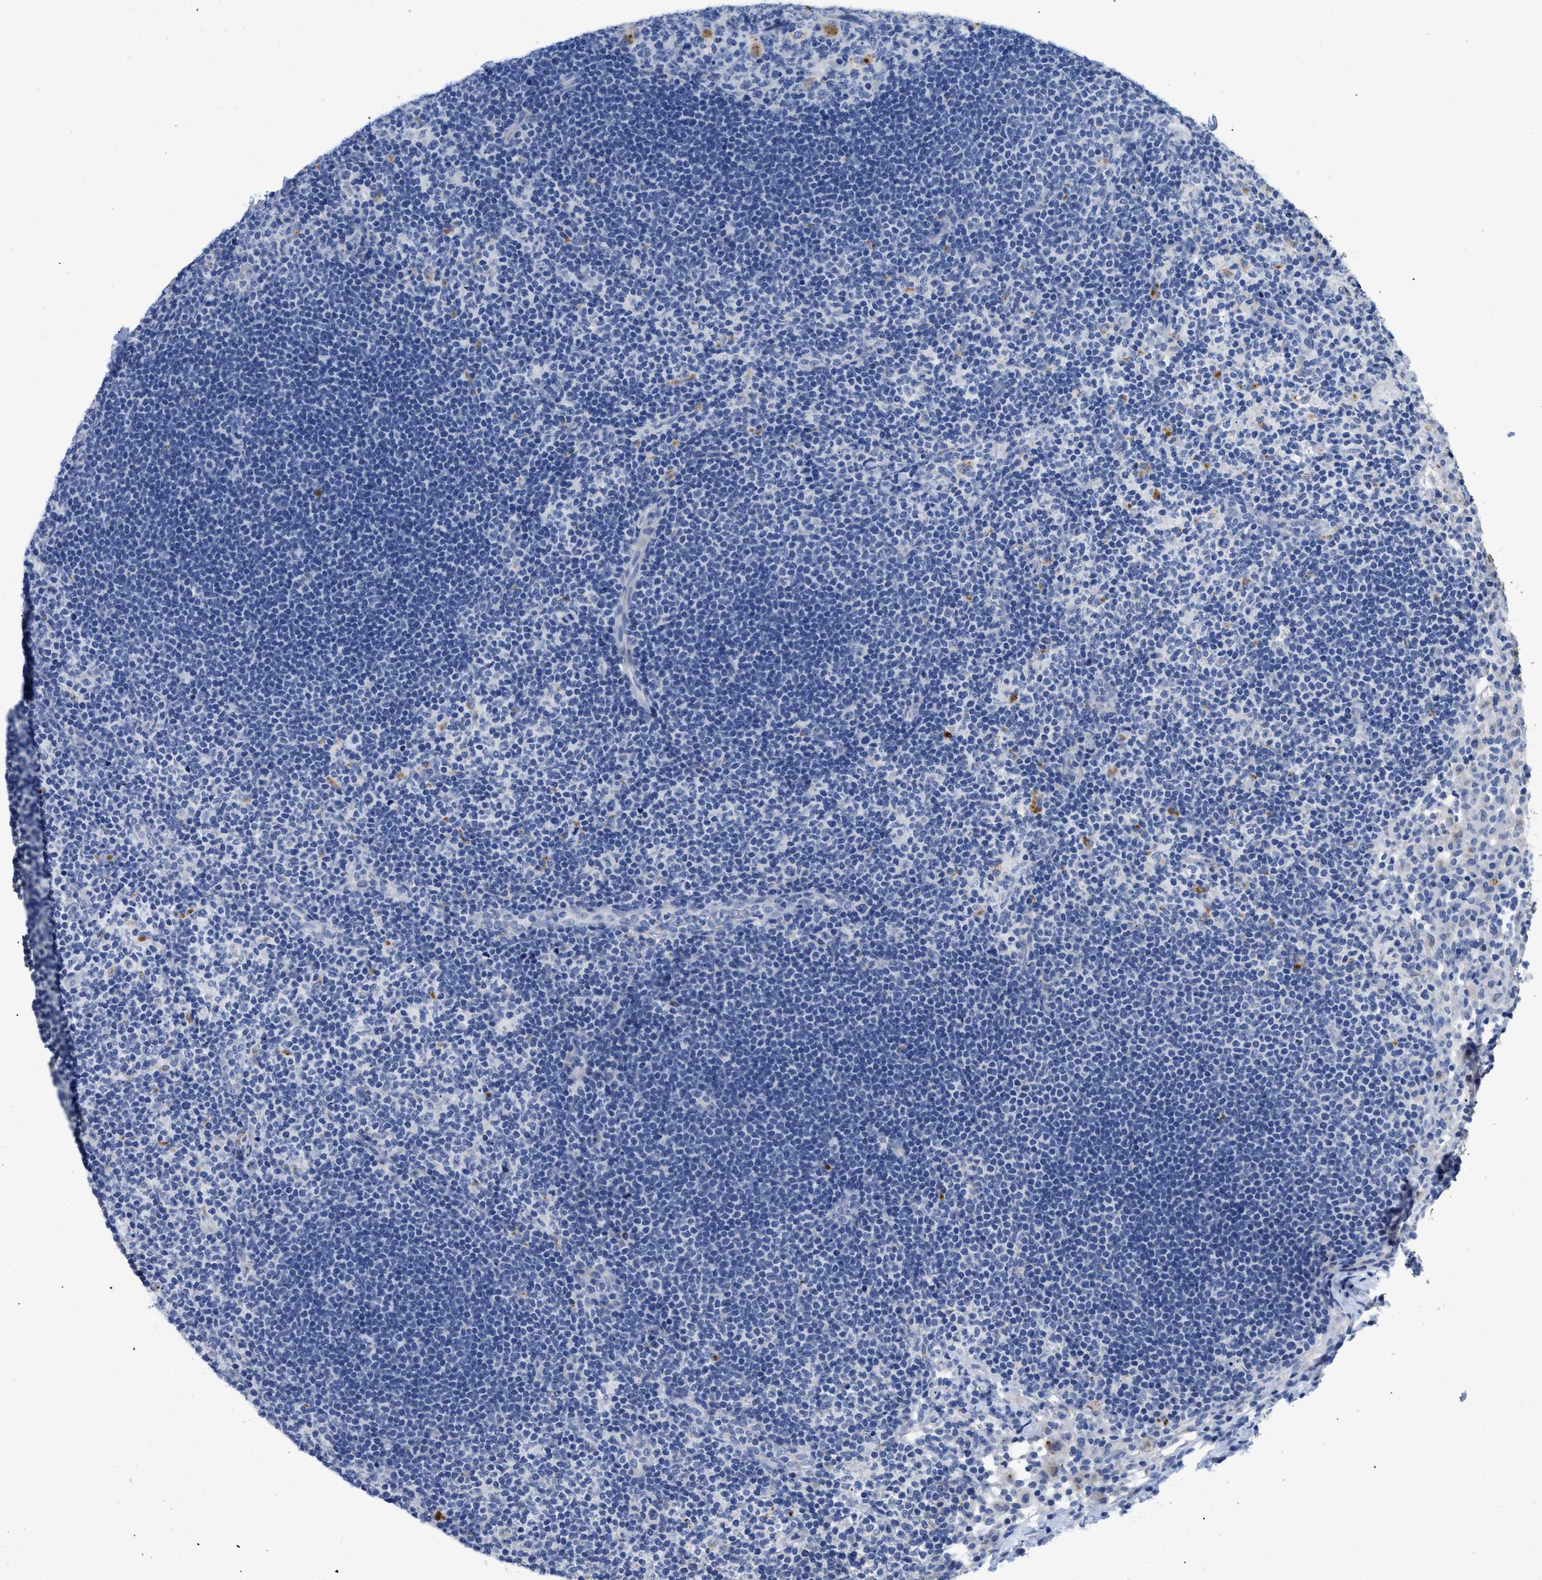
{"staining": {"intensity": "negative", "quantity": "none", "location": "none"}, "tissue": "lymph node", "cell_type": "Germinal center cells", "image_type": "normal", "snomed": [{"axis": "morphology", "description": "Normal tissue, NOS"}, {"axis": "morphology", "description": "Carcinoid, malignant, NOS"}, {"axis": "topography", "description": "Lymph node"}], "caption": "The immunohistochemistry micrograph has no significant staining in germinal center cells of lymph node.", "gene": "APOBEC2", "patient": {"sex": "male", "age": 47}}